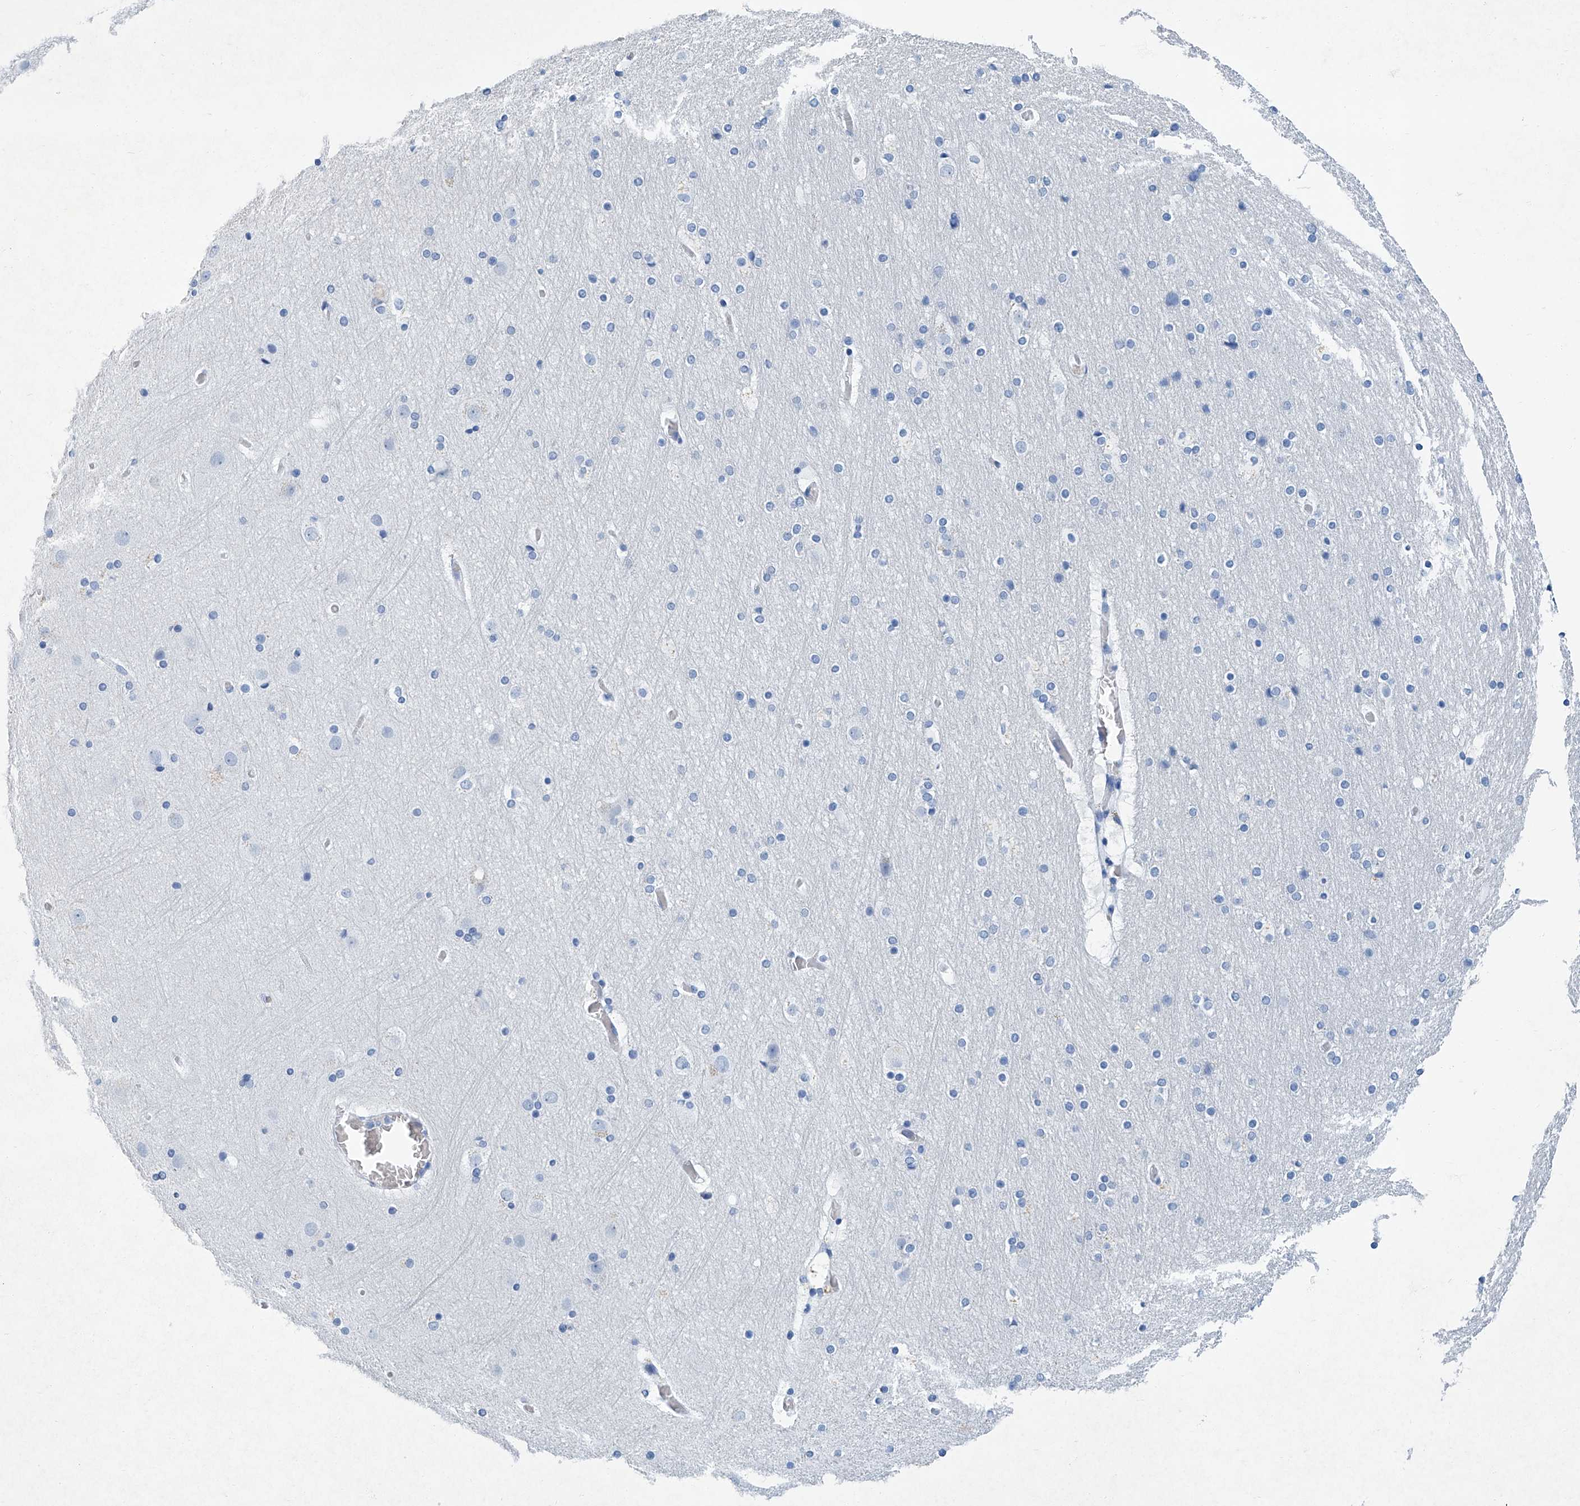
{"staining": {"intensity": "negative", "quantity": "none", "location": "none"}, "tissue": "cerebral cortex", "cell_type": "Endothelial cells", "image_type": "normal", "snomed": [{"axis": "morphology", "description": "Normal tissue, NOS"}, {"axis": "topography", "description": "Cerebral cortex"}], "caption": "DAB immunohistochemical staining of normal cerebral cortex displays no significant expression in endothelial cells.", "gene": "CYP2A7", "patient": {"sex": "male", "age": 57}}